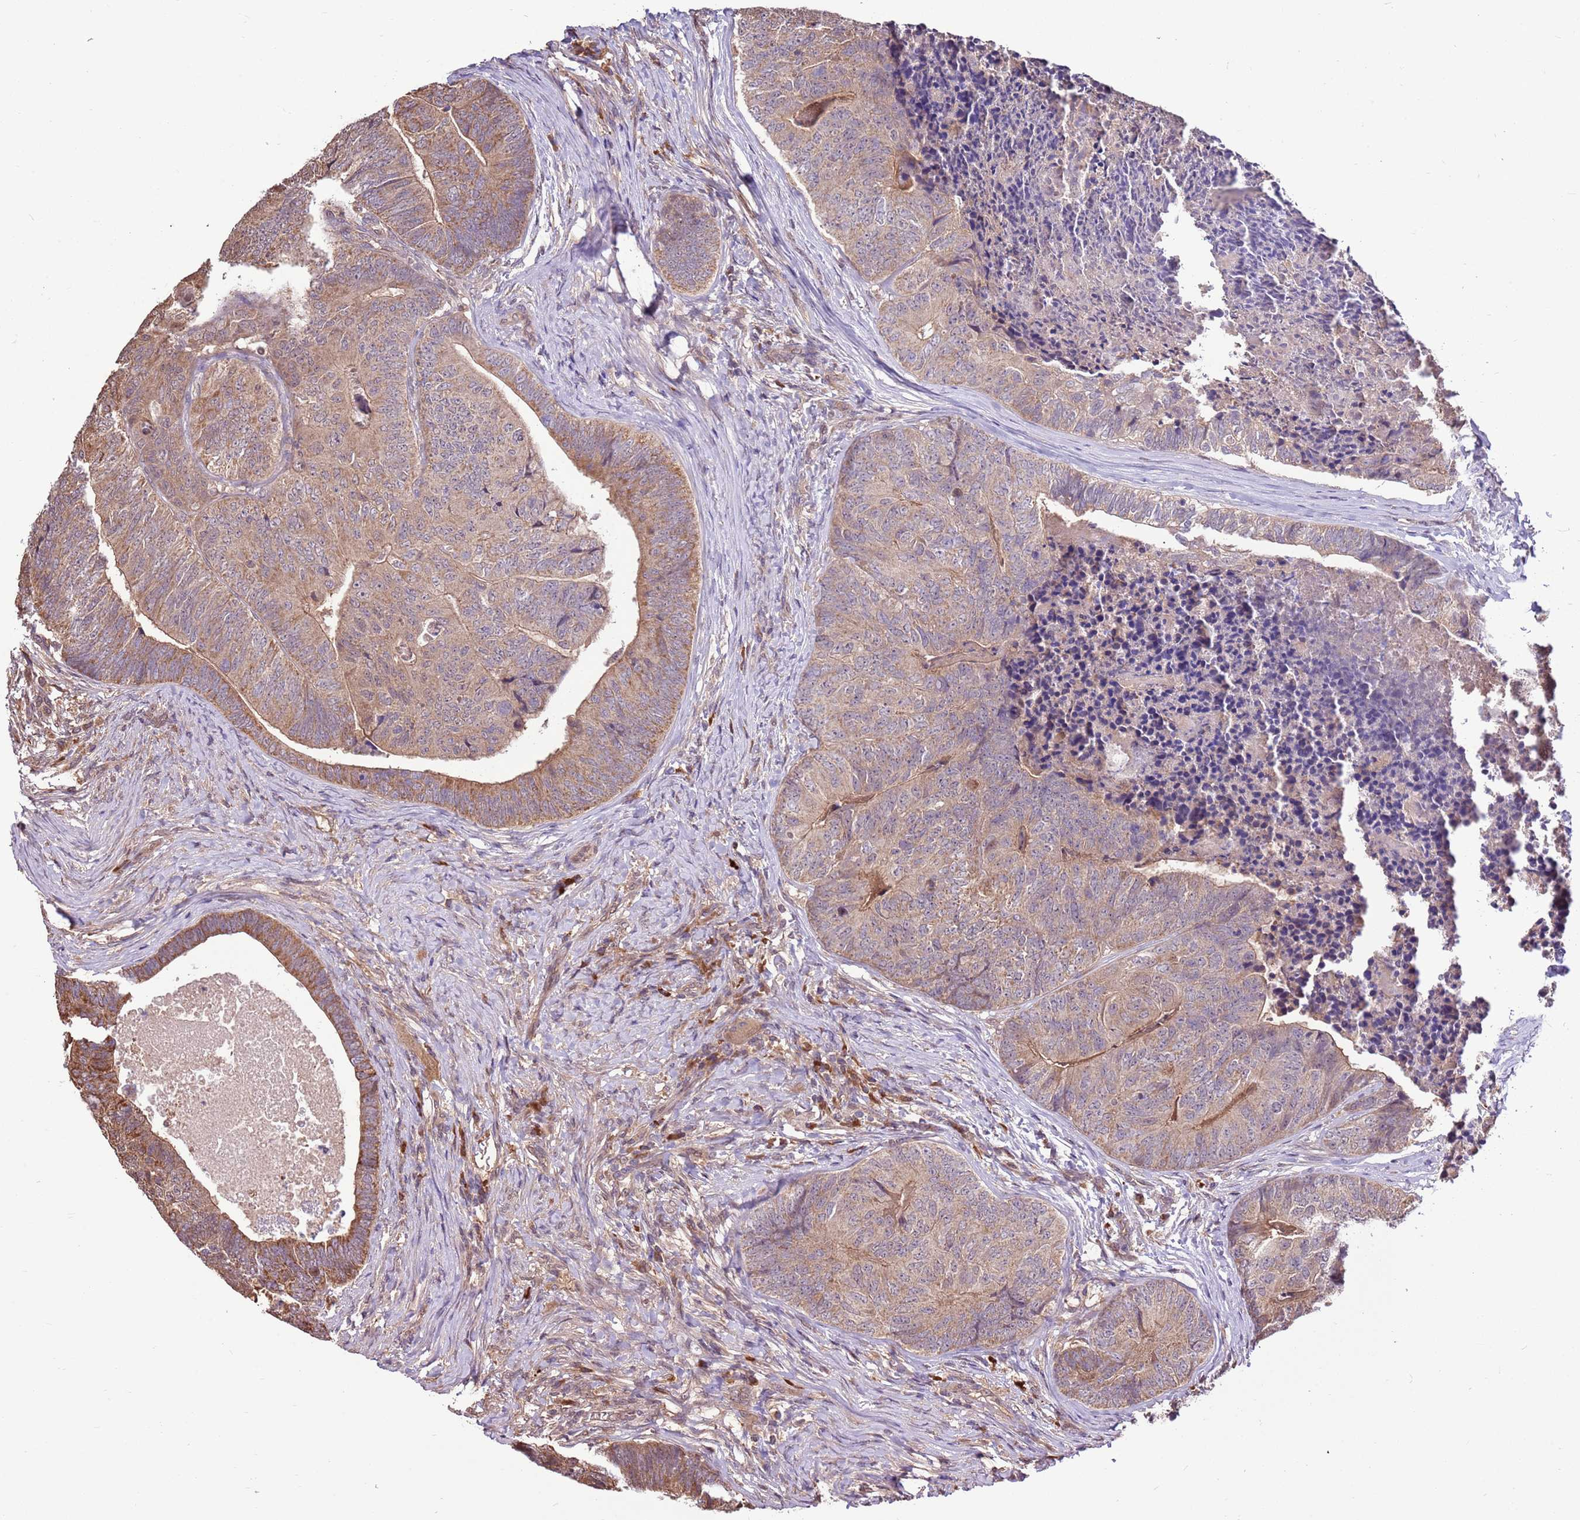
{"staining": {"intensity": "weak", "quantity": "25%-75%", "location": "cytoplasmic/membranous"}, "tissue": "colorectal cancer", "cell_type": "Tumor cells", "image_type": "cancer", "snomed": [{"axis": "morphology", "description": "Adenocarcinoma, NOS"}, {"axis": "topography", "description": "Colon"}], "caption": "This image reveals colorectal adenocarcinoma stained with immunohistochemistry (IHC) to label a protein in brown. The cytoplasmic/membranous of tumor cells show weak positivity for the protein. Nuclei are counter-stained blue.", "gene": "BBS5", "patient": {"sex": "female", "age": 67}}